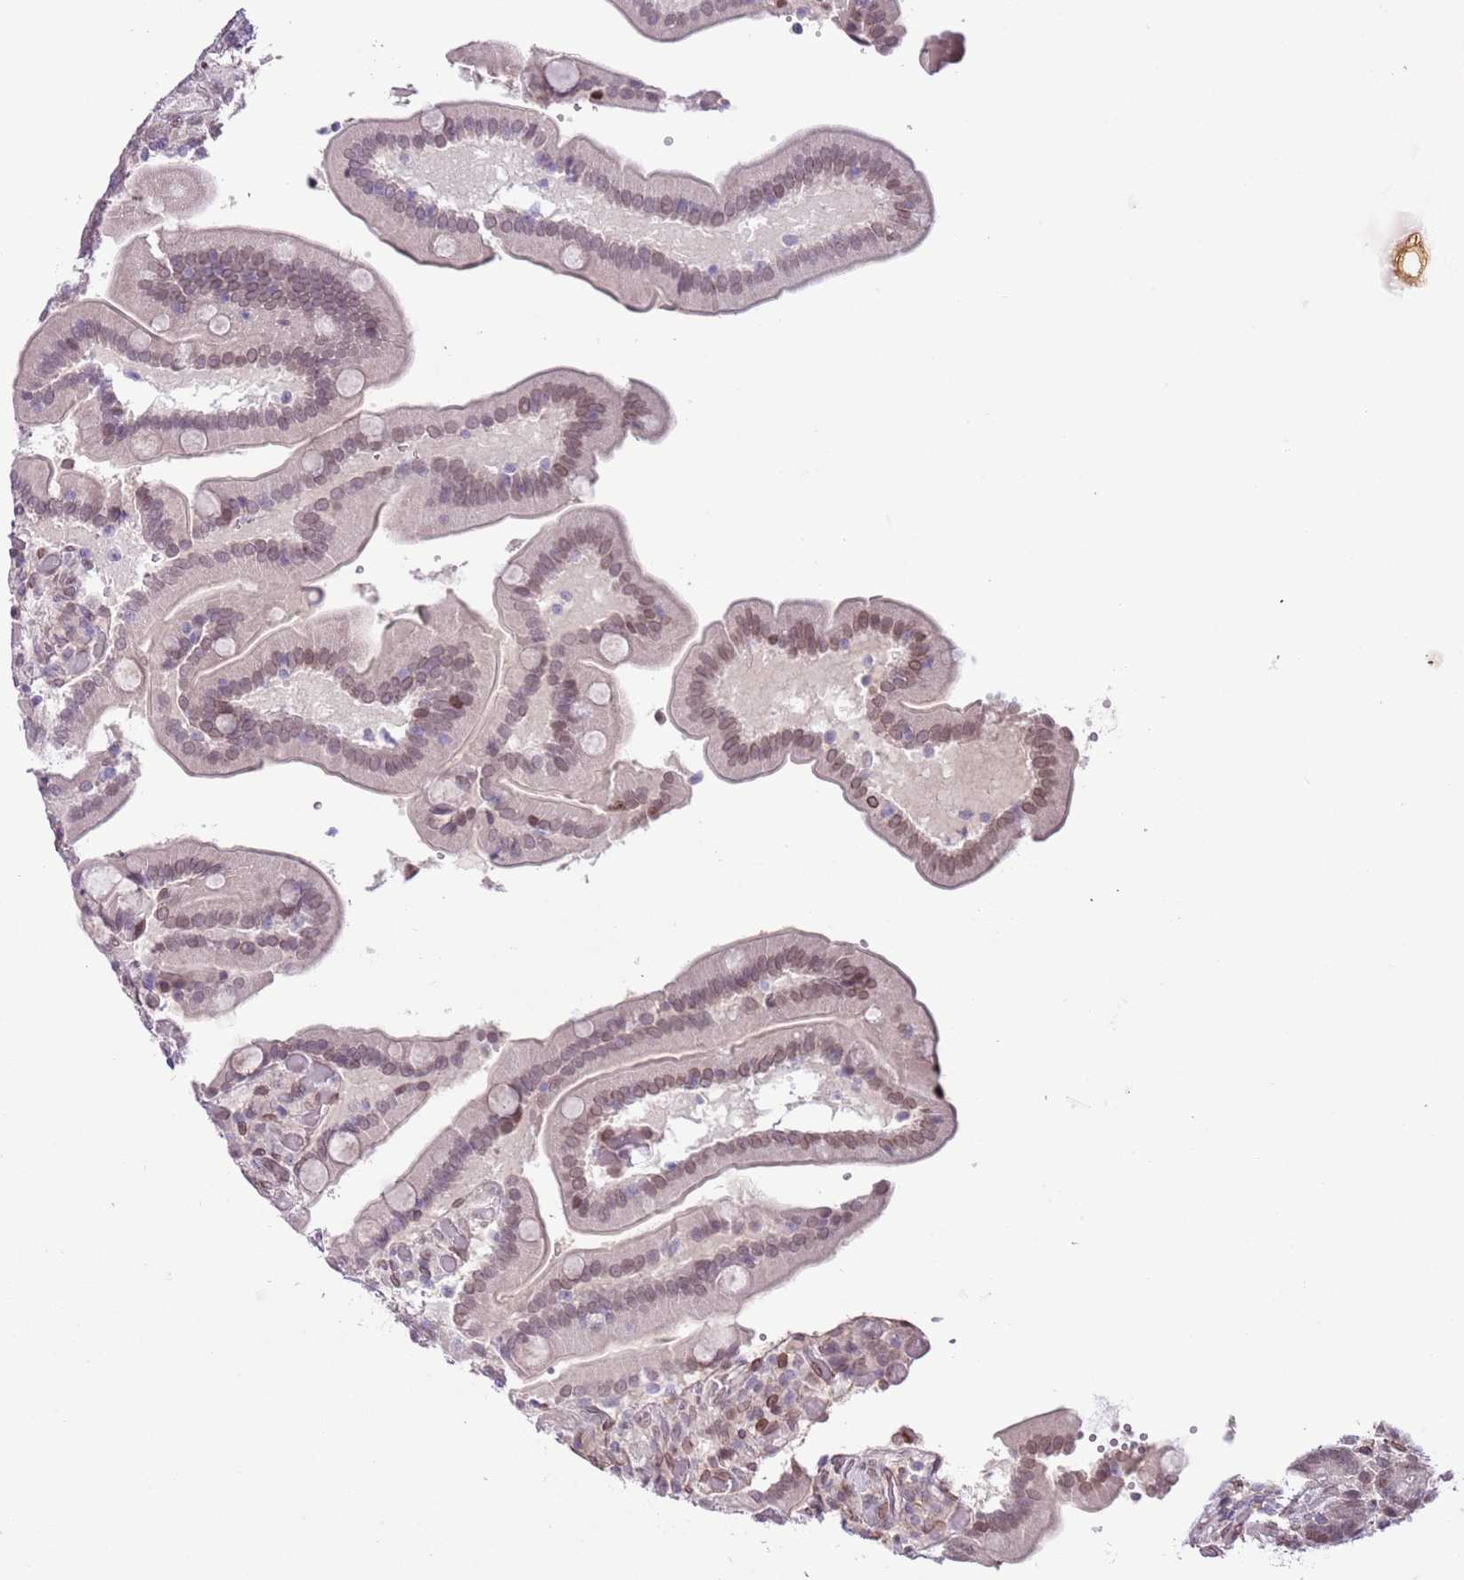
{"staining": {"intensity": "moderate", "quantity": "25%-75%", "location": "nuclear"}, "tissue": "duodenum", "cell_type": "Glandular cells", "image_type": "normal", "snomed": [{"axis": "morphology", "description": "Normal tissue, NOS"}, {"axis": "topography", "description": "Duodenum"}], "caption": "The immunohistochemical stain shows moderate nuclear expression in glandular cells of unremarkable duodenum. (IHC, brightfield microscopy, high magnification).", "gene": "ZGLP1", "patient": {"sex": "female", "age": 62}}